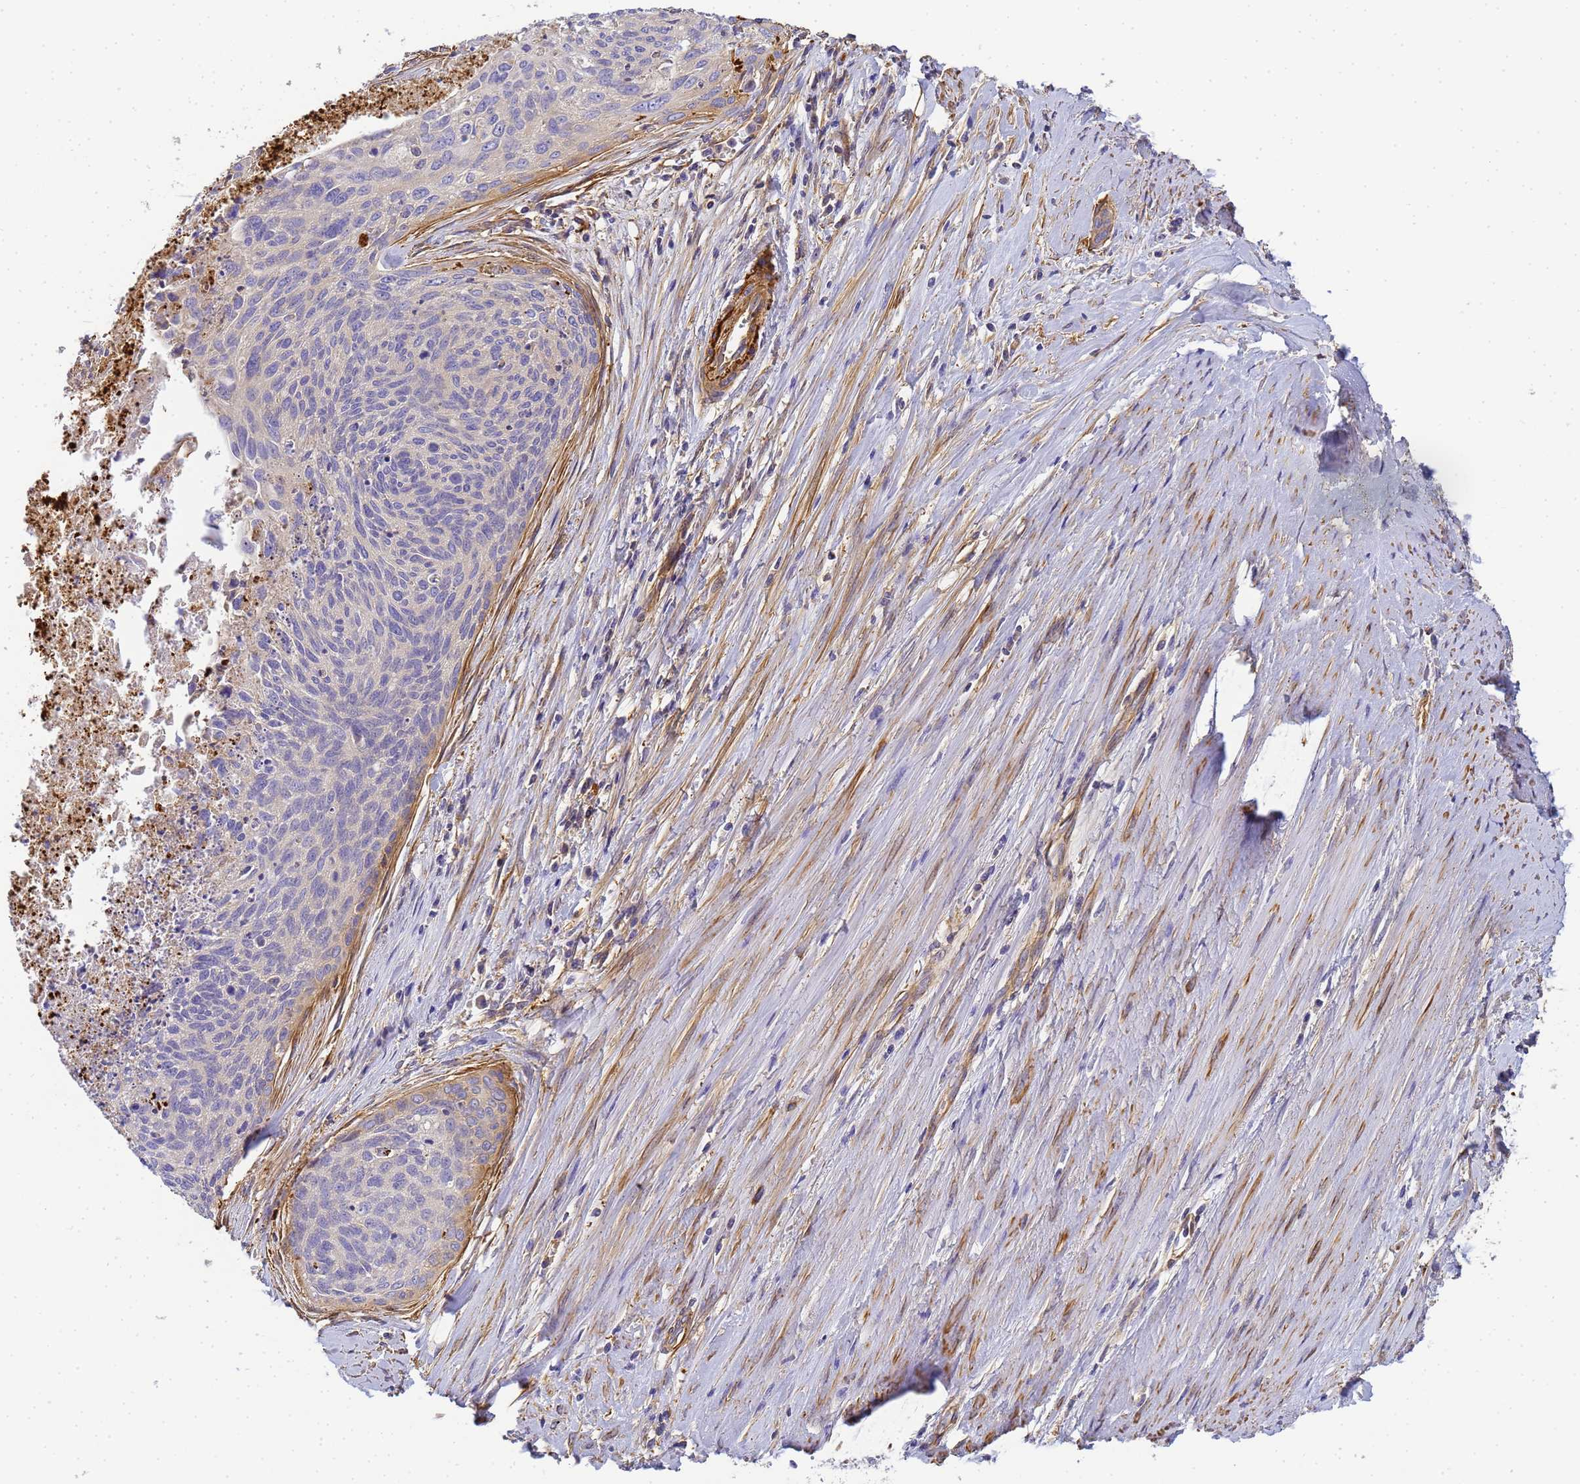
{"staining": {"intensity": "negative", "quantity": "none", "location": "none"}, "tissue": "cervical cancer", "cell_type": "Tumor cells", "image_type": "cancer", "snomed": [{"axis": "morphology", "description": "Squamous cell carcinoma, NOS"}, {"axis": "topography", "description": "Cervix"}], "caption": "Tumor cells are negative for protein expression in human cervical squamous cell carcinoma.", "gene": "MYL12A", "patient": {"sex": "female", "age": 55}}